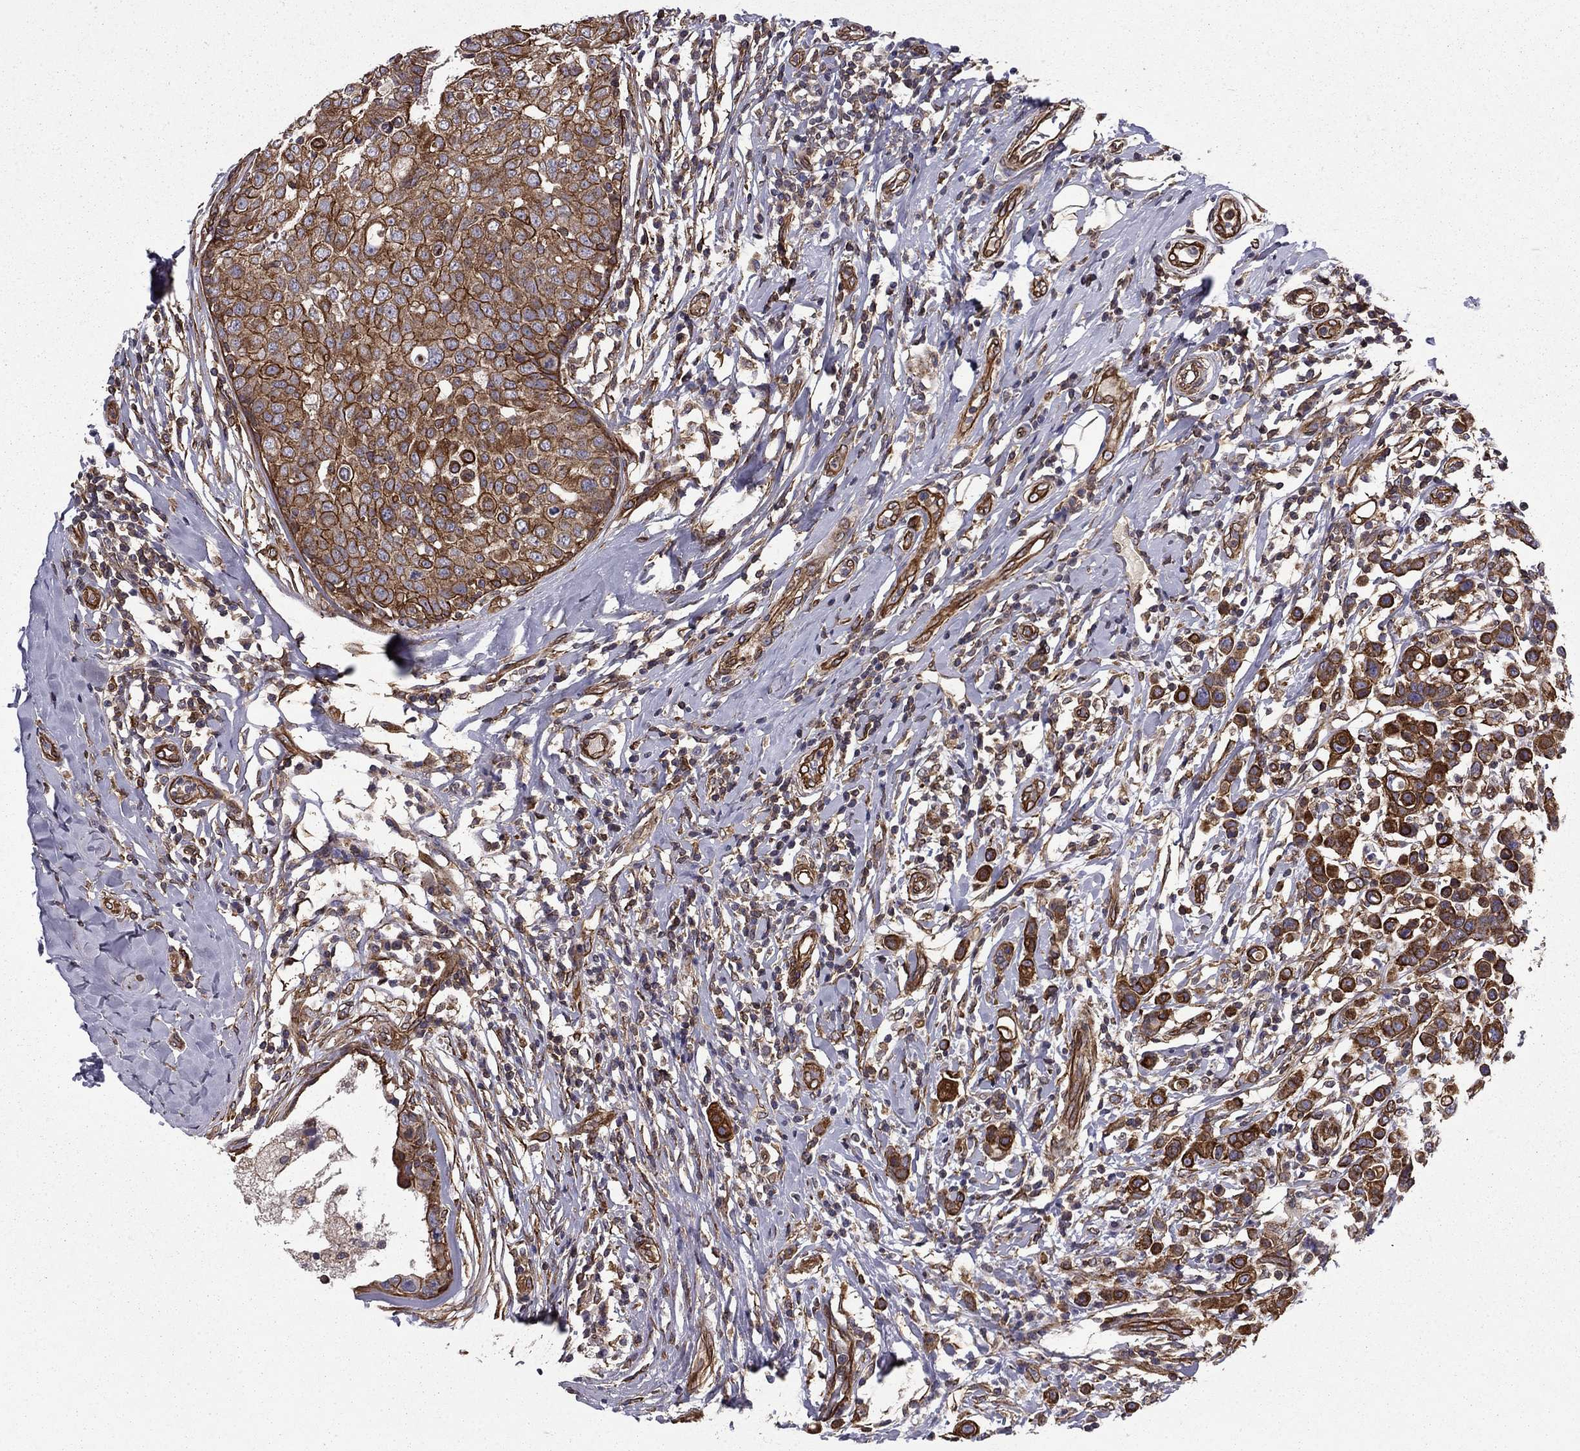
{"staining": {"intensity": "moderate", "quantity": ">75%", "location": "cytoplasmic/membranous"}, "tissue": "breast cancer", "cell_type": "Tumor cells", "image_type": "cancer", "snomed": [{"axis": "morphology", "description": "Duct carcinoma"}, {"axis": "topography", "description": "Breast"}], "caption": "Moderate cytoplasmic/membranous positivity for a protein is seen in about >75% of tumor cells of breast intraductal carcinoma using immunohistochemistry (IHC).", "gene": "SHMT1", "patient": {"sex": "female", "age": 27}}